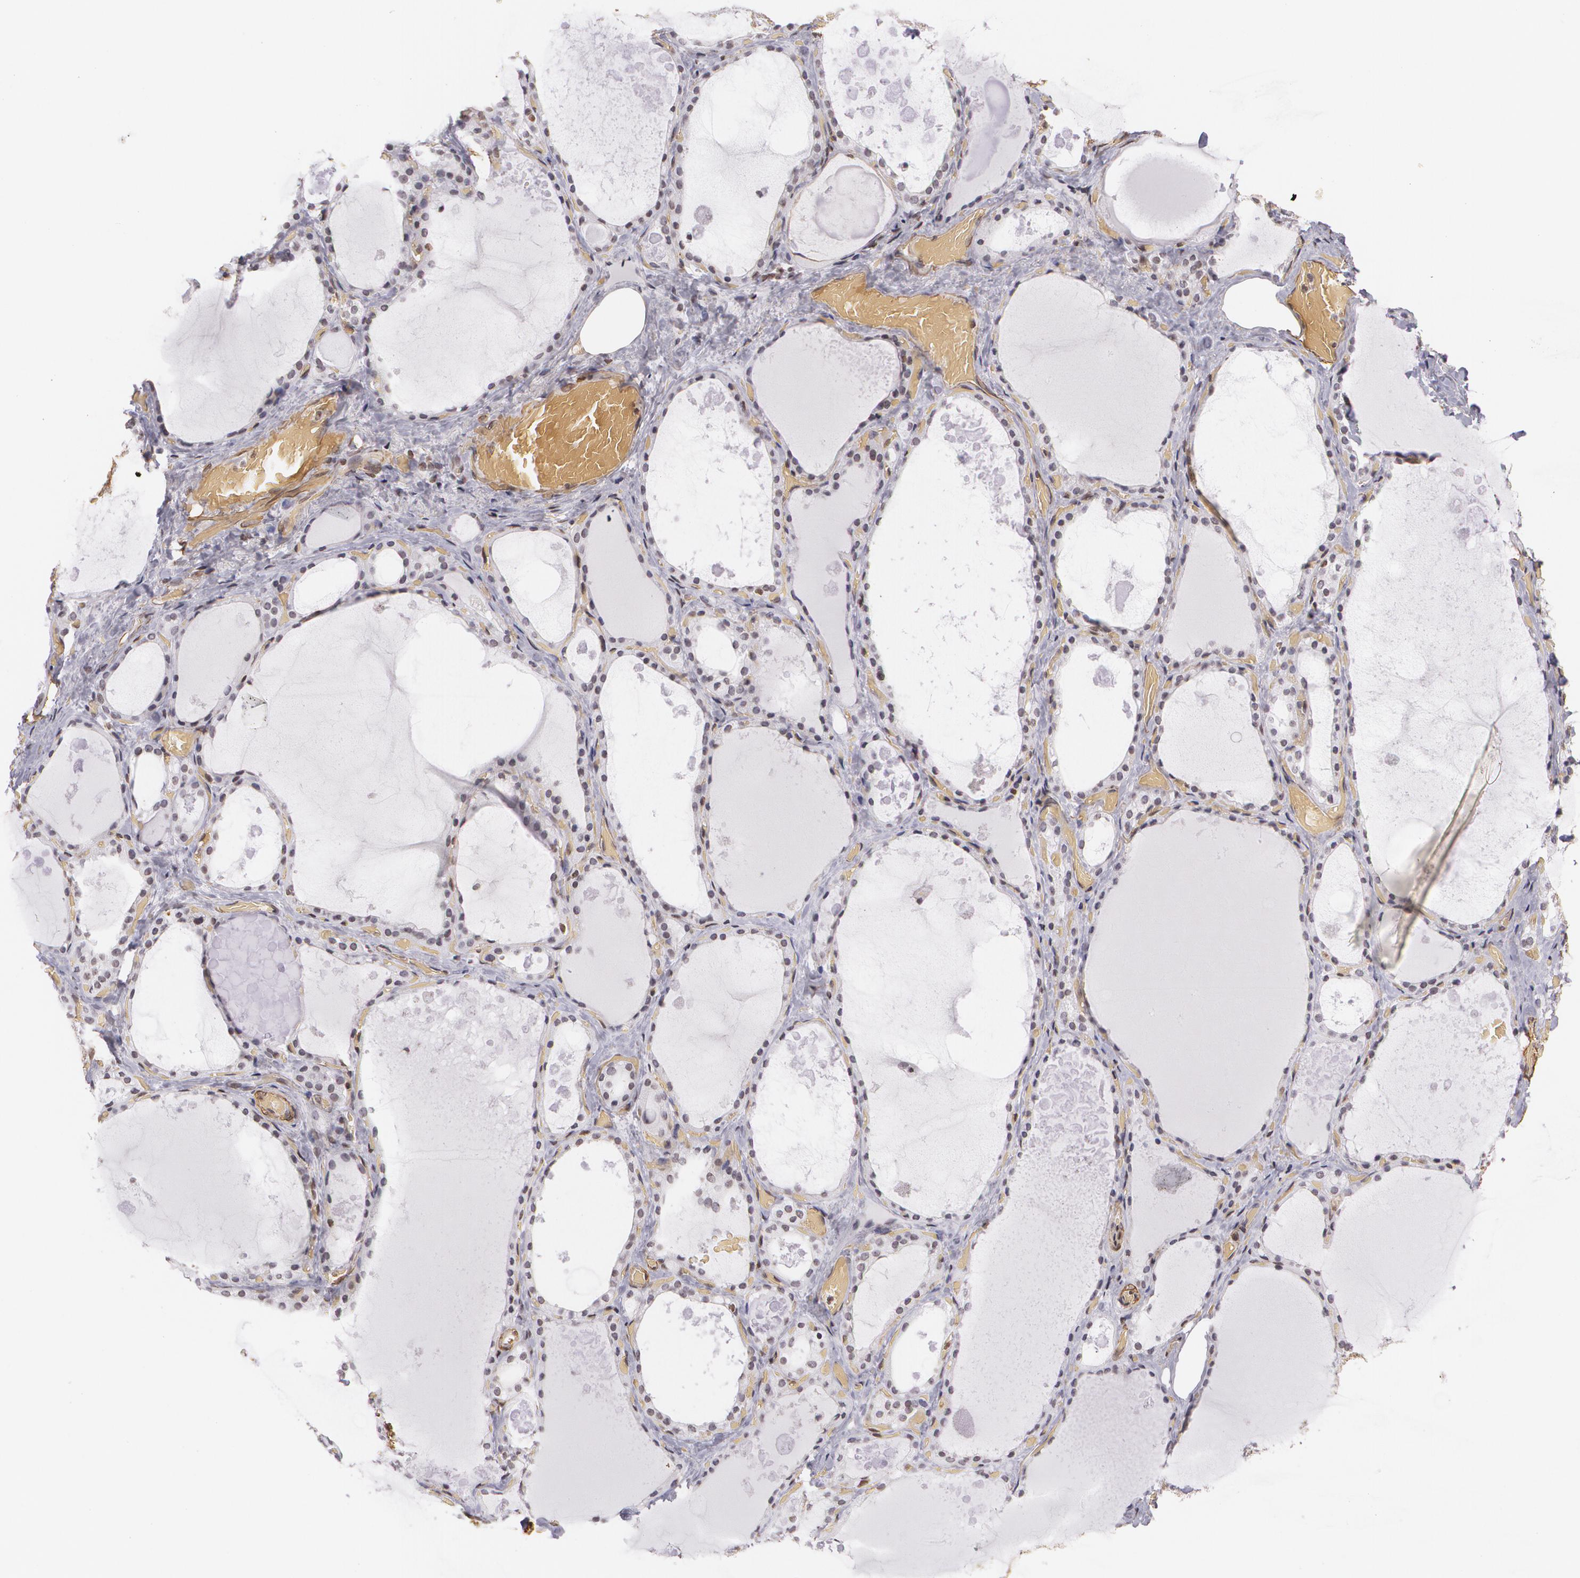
{"staining": {"intensity": "negative", "quantity": "none", "location": "none"}, "tissue": "thyroid gland", "cell_type": "Glandular cells", "image_type": "normal", "snomed": [{"axis": "morphology", "description": "Normal tissue, NOS"}, {"axis": "topography", "description": "Thyroid gland"}], "caption": "The photomicrograph exhibits no staining of glandular cells in unremarkable thyroid gland.", "gene": "VAMP1", "patient": {"sex": "male", "age": 61}}